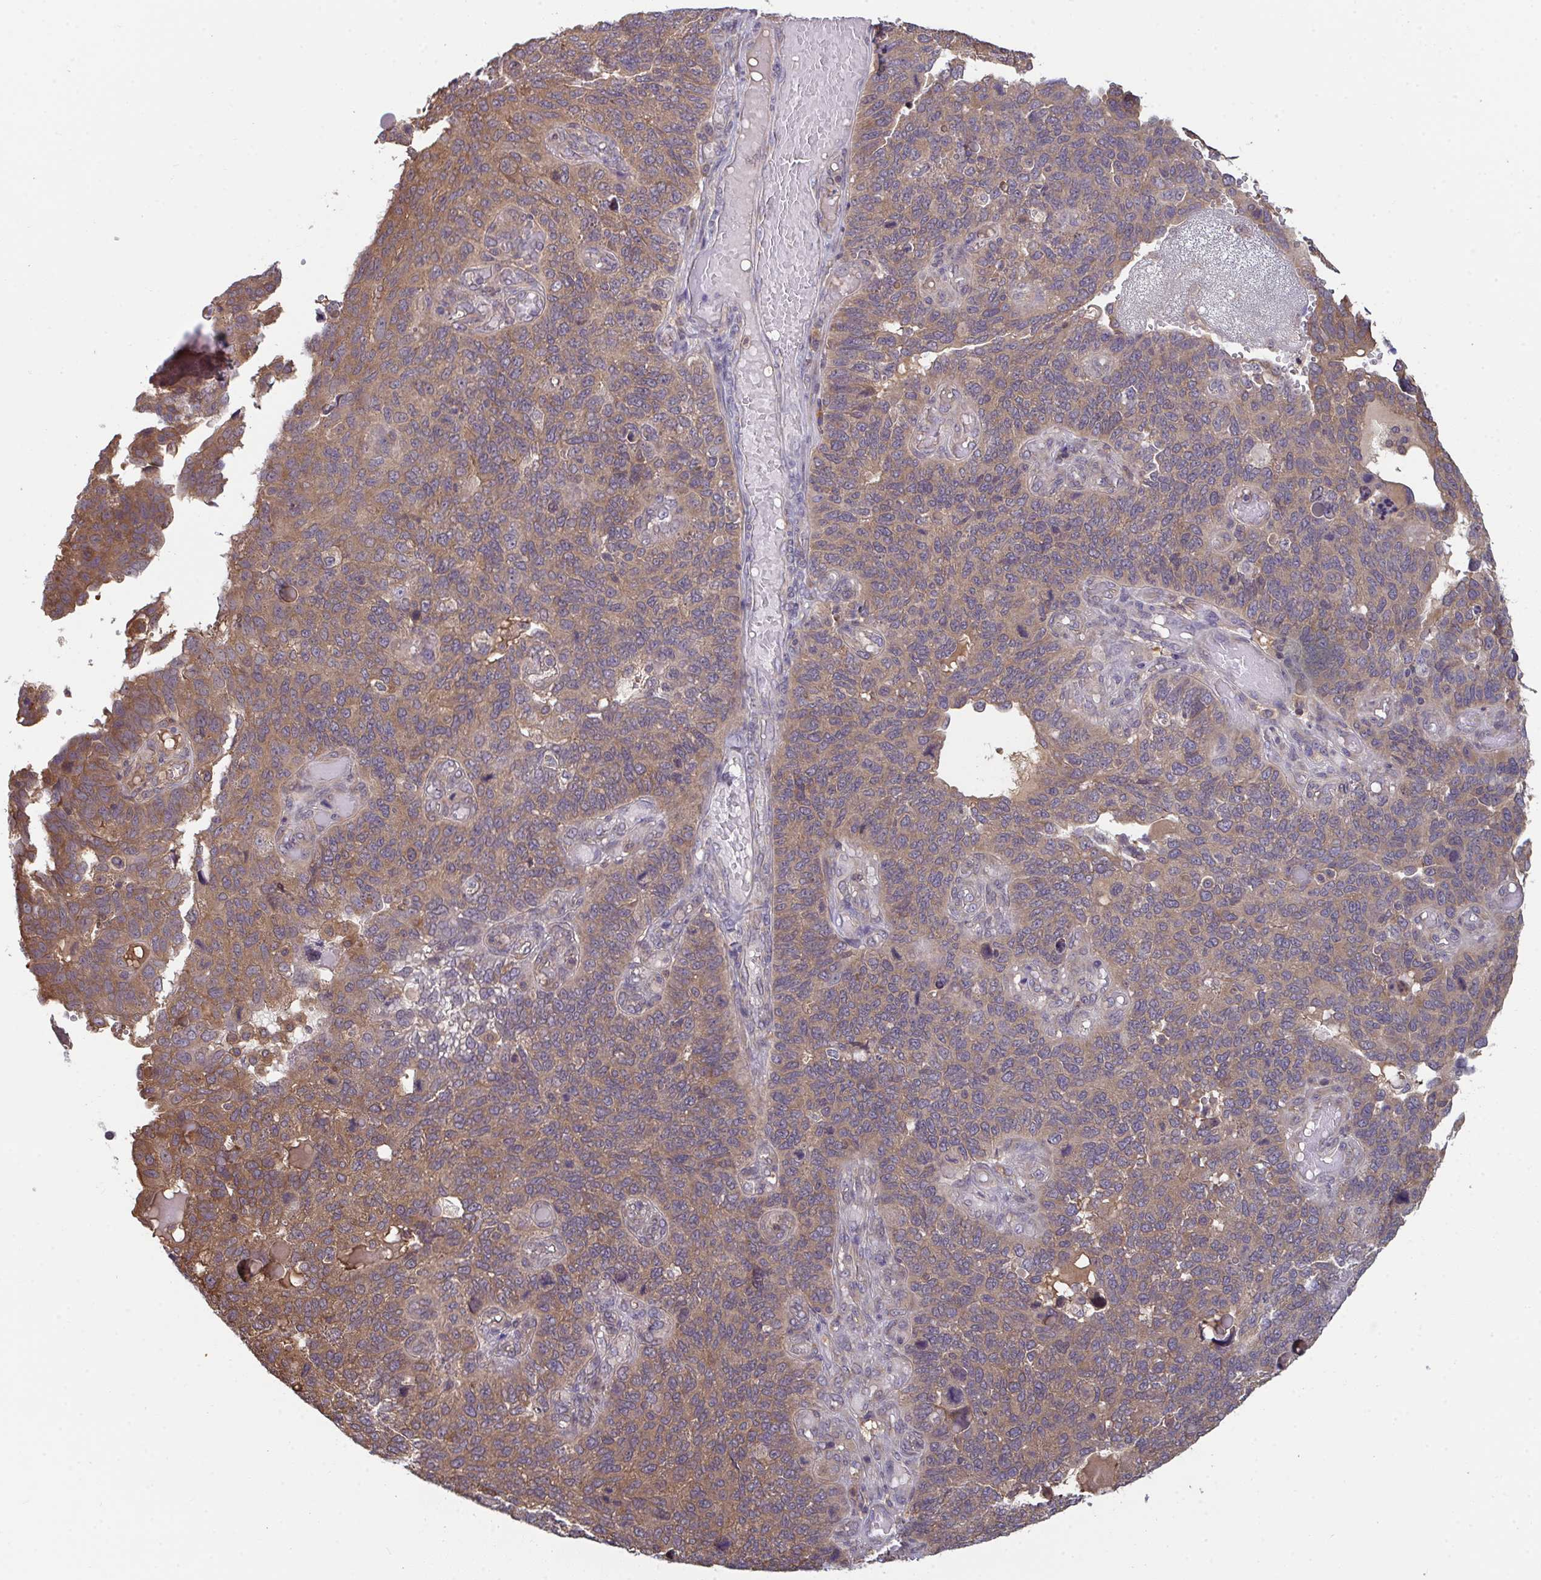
{"staining": {"intensity": "moderate", "quantity": "25%-75%", "location": "cytoplasmic/membranous"}, "tissue": "endometrial cancer", "cell_type": "Tumor cells", "image_type": "cancer", "snomed": [{"axis": "morphology", "description": "Adenocarcinoma, NOS"}, {"axis": "topography", "description": "Endometrium"}], "caption": "The photomicrograph exhibits a brown stain indicating the presence of a protein in the cytoplasmic/membranous of tumor cells in endometrial adenocarcinoma.", "gene": "TTC9C", "patient": {"sex": "female", "age": 66}}